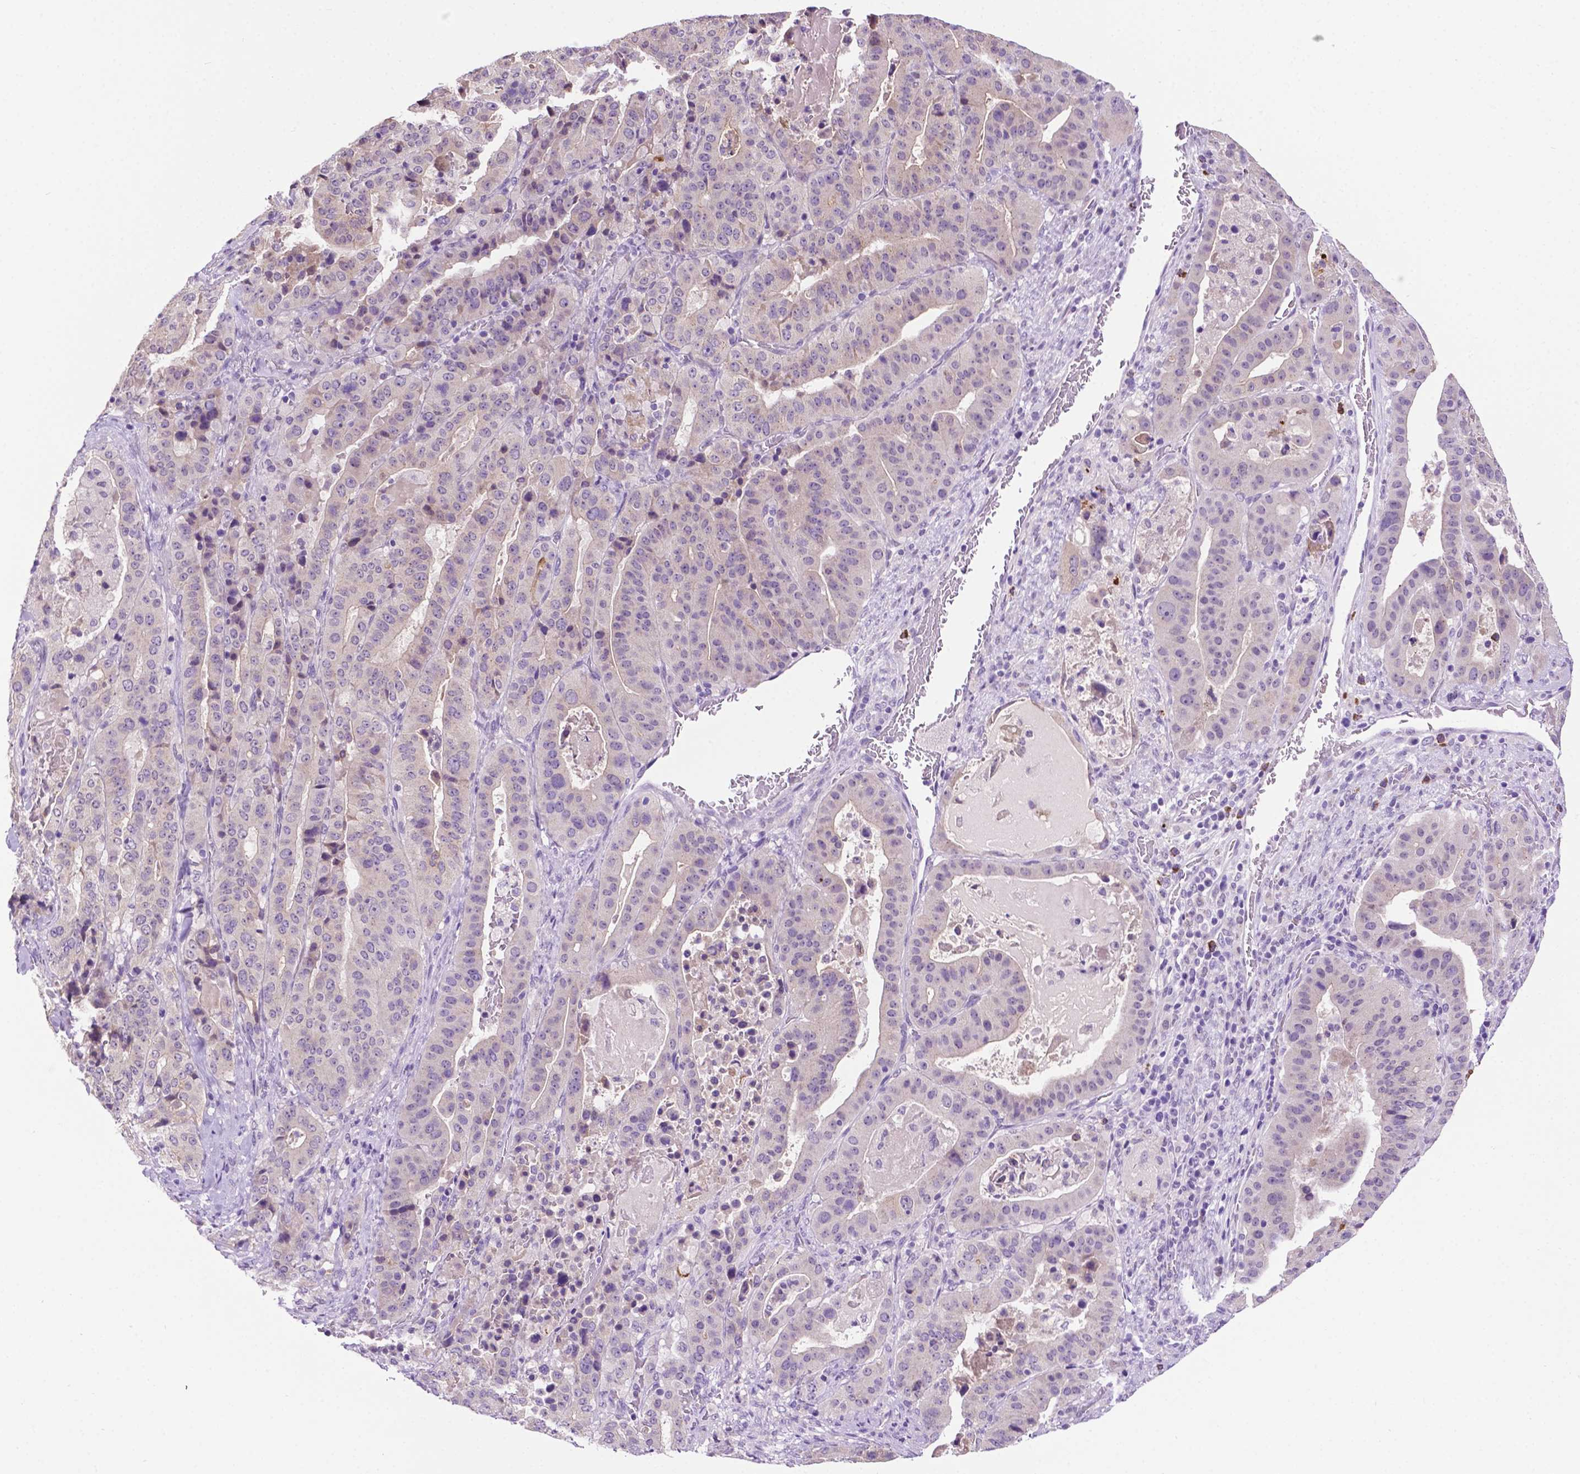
{"staining": {"intensity": "negative", "quantity": "none", "location": "none"}, "tissue": "stomach cancer", "cell_type": "Tumor cells", "image_type": "cancer", "snomed": [{"axis": "morphology", "description": "Adenocarcinoma, NOS"}, {"axis": "topography", "description": "Stomach"}], "caption": "Photomicrograph shows no protein staining in tumor cells of adenocarcinoma (stomach) tissue.", "gene": "MMP27", "patient": {"sex": "male", "age": 48}}